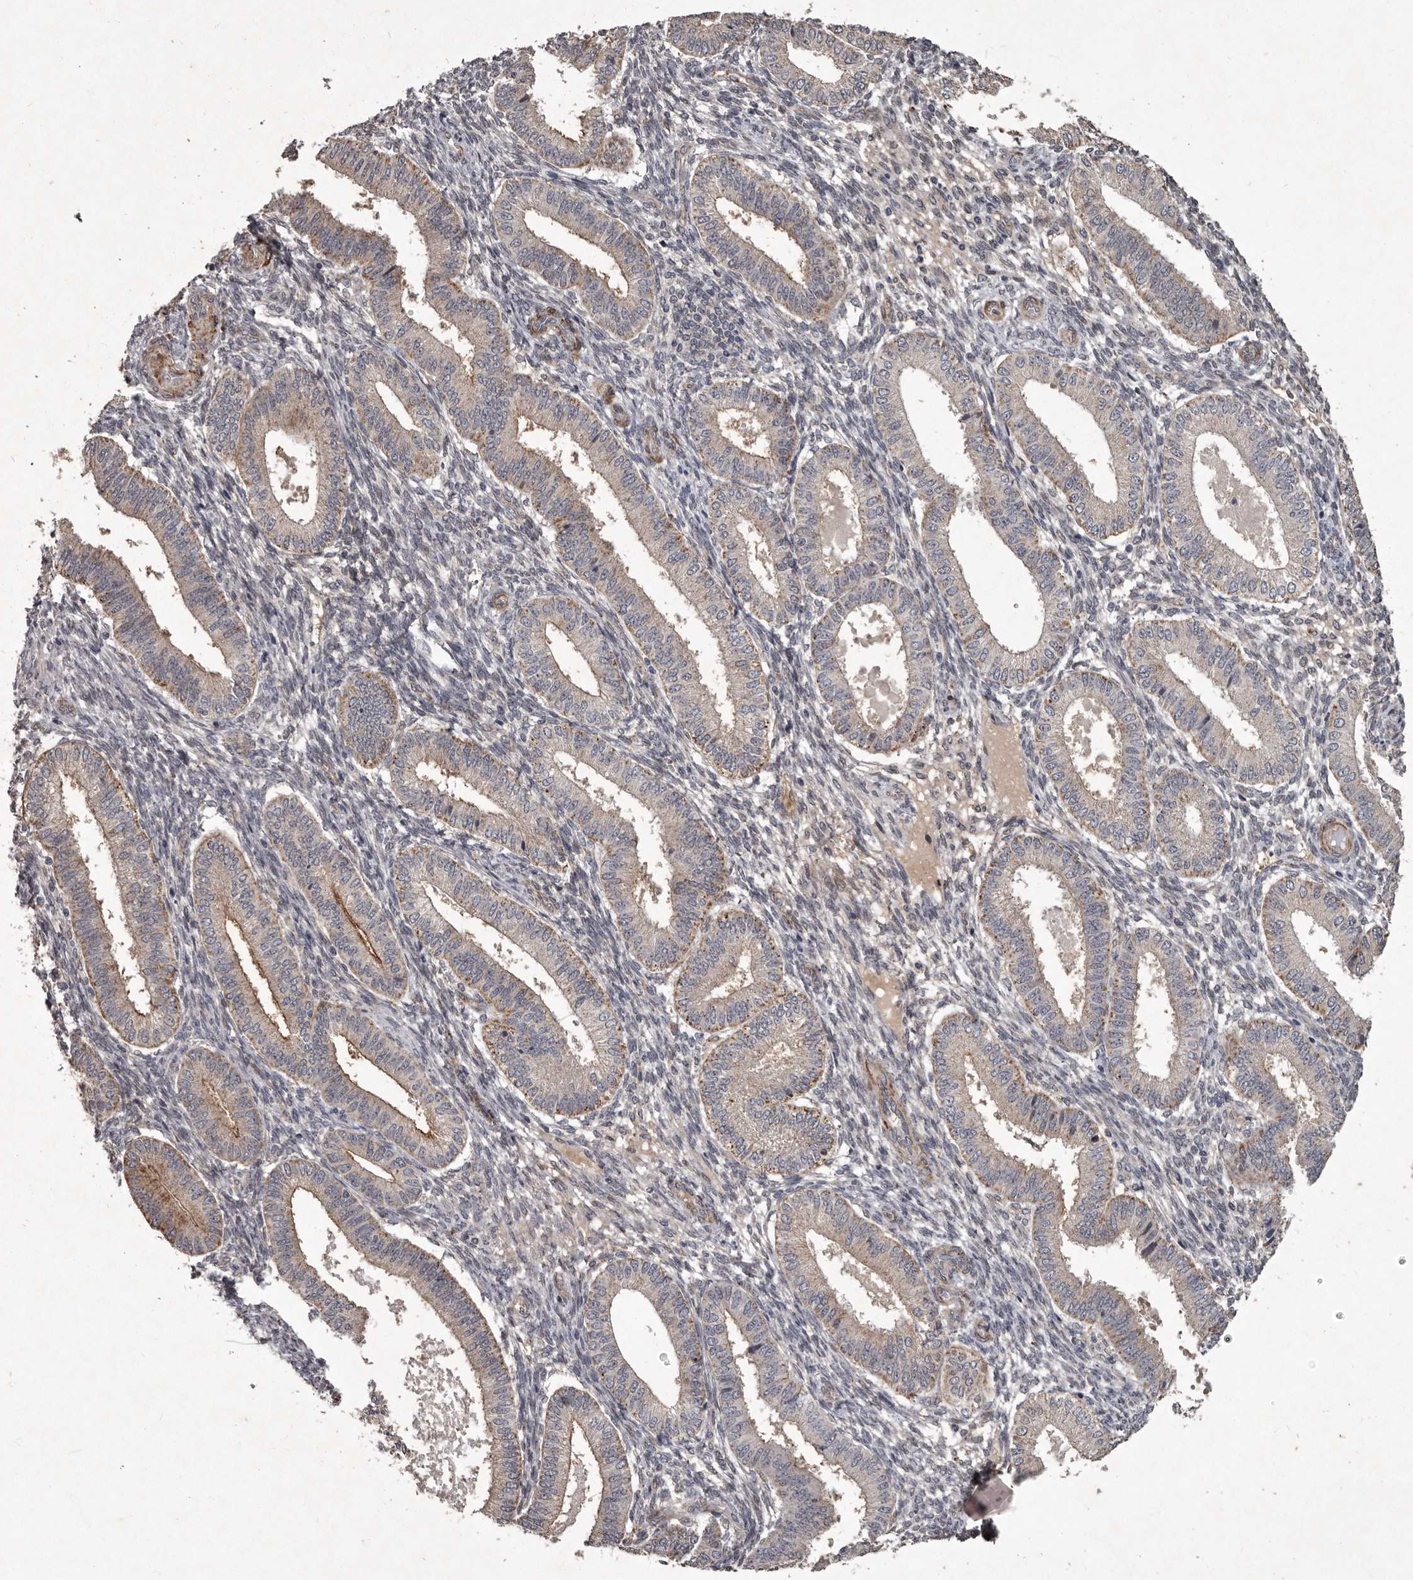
{"staining": {"intensity": "negative", "quantity": "none", "location": "none"}, "tissue": "endometrium", "cell_type": "Cells in endometrial stroma", "image_type": "normal", "snomed": [{"axis": "morphology", "description": "Normal tissue, NOS"}, {"axis": "topography", "description": "Endometrium"}], "caption": "Cells in endometrial stroma are negative for brown protein staining in normal endometrium. Nuclei are stained in blue.", "gene": "MRPS15", "patient": {"sex": "female", "age": 39}}